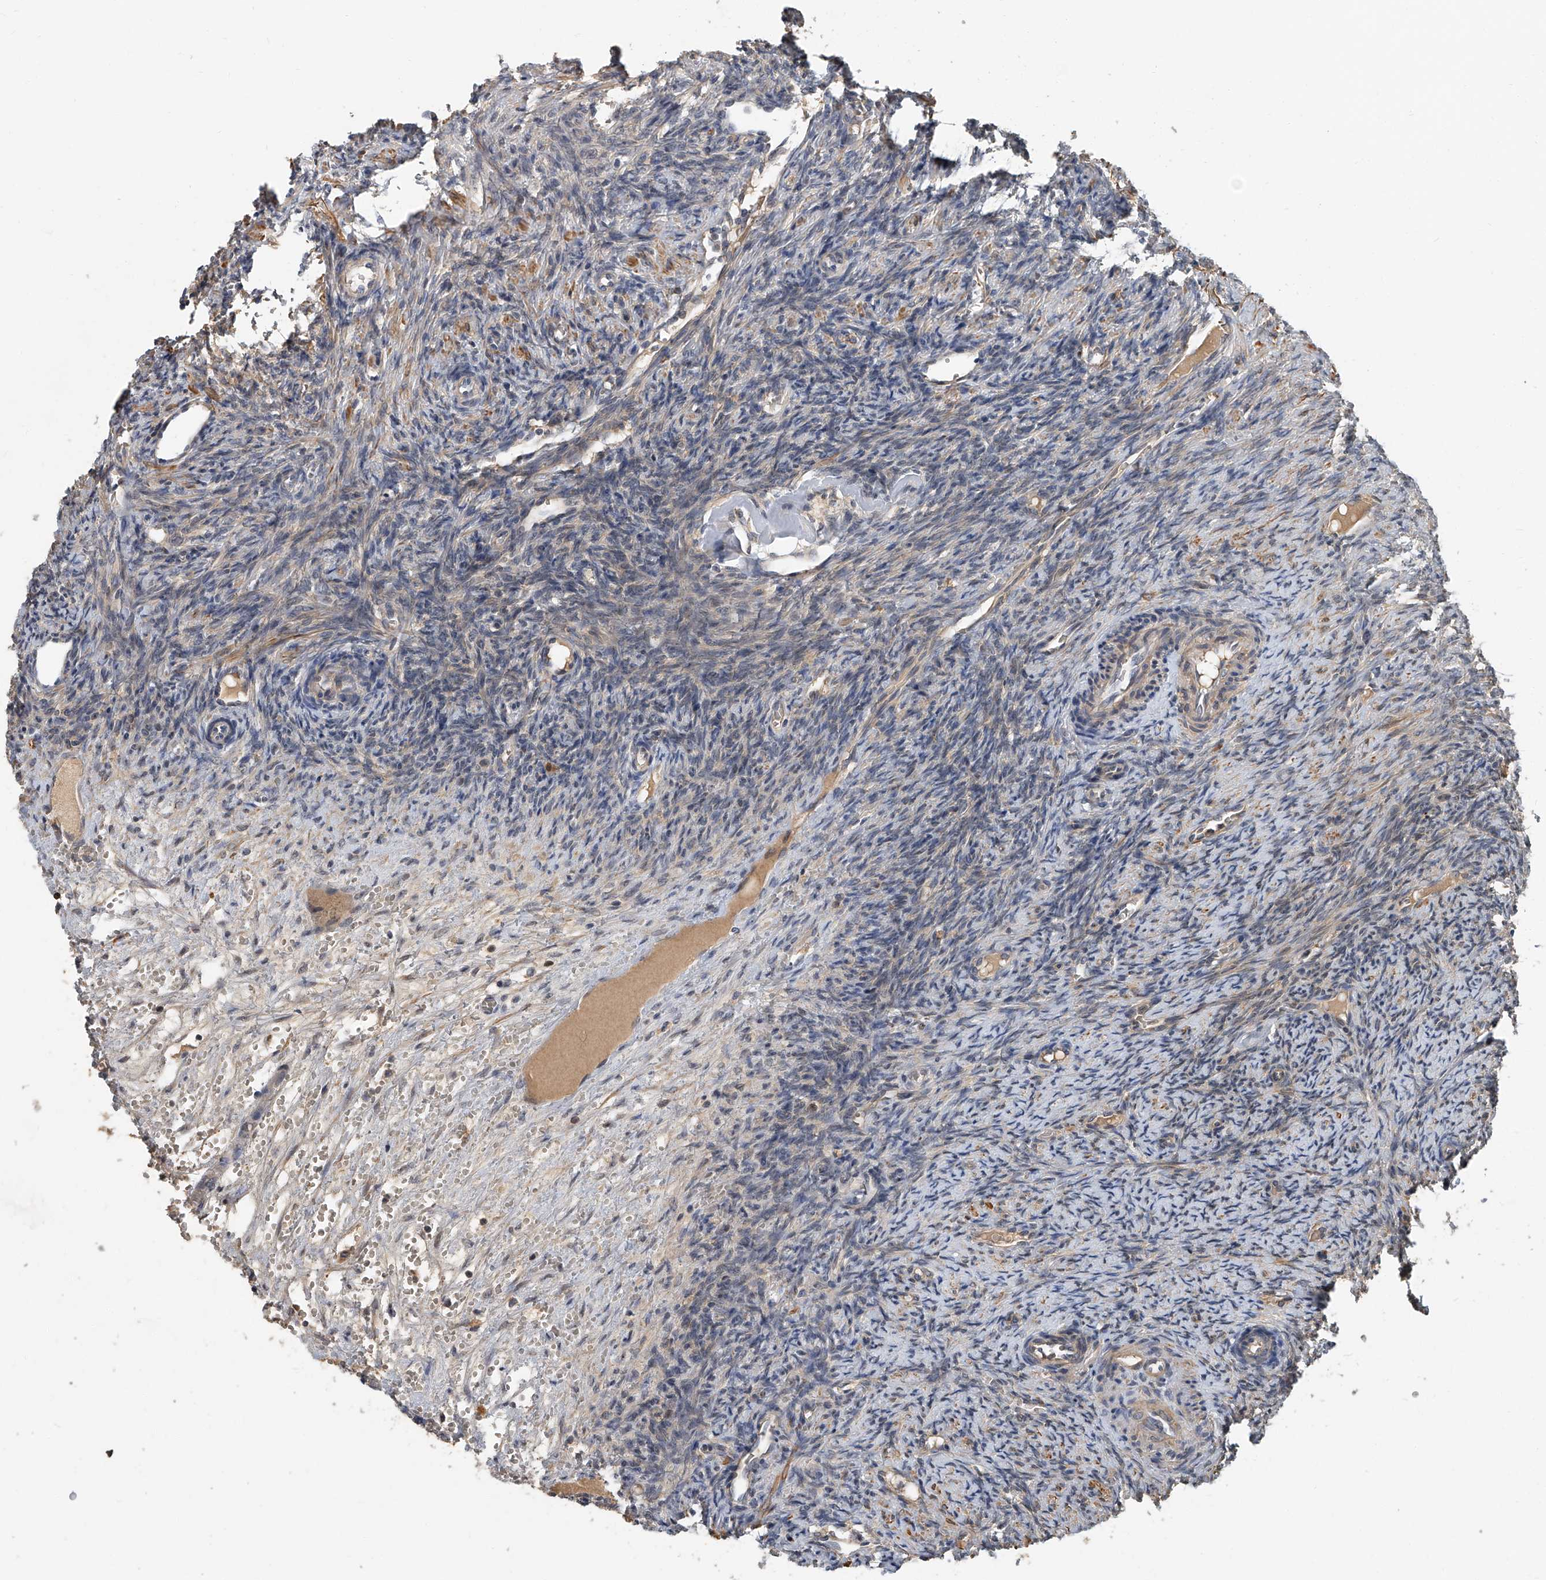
{"staining": {"intensity": "moderate", "quantity": ">75%", "location": "cytoplasmic/membranous"}, "tissue": "ovary", "cell_type": "Follicle cells", "image_type": "normal", "snomed": [{"axis": "morphology", "description": "Normal tissue, NOS"}, {"axis": "topography", "description": "Ovary"}], "caption": "Ovary stained with immunohistochemistry reveals moderate cytoplasmic/membranous staining in approximately >75% of follicle cells. Using DAB (brown) and hematoxylin (blue) stains, captured at high magnification using brightfield microscopy.", "gene": "CD200", "patient": {"sex": "female", "age": 41}}